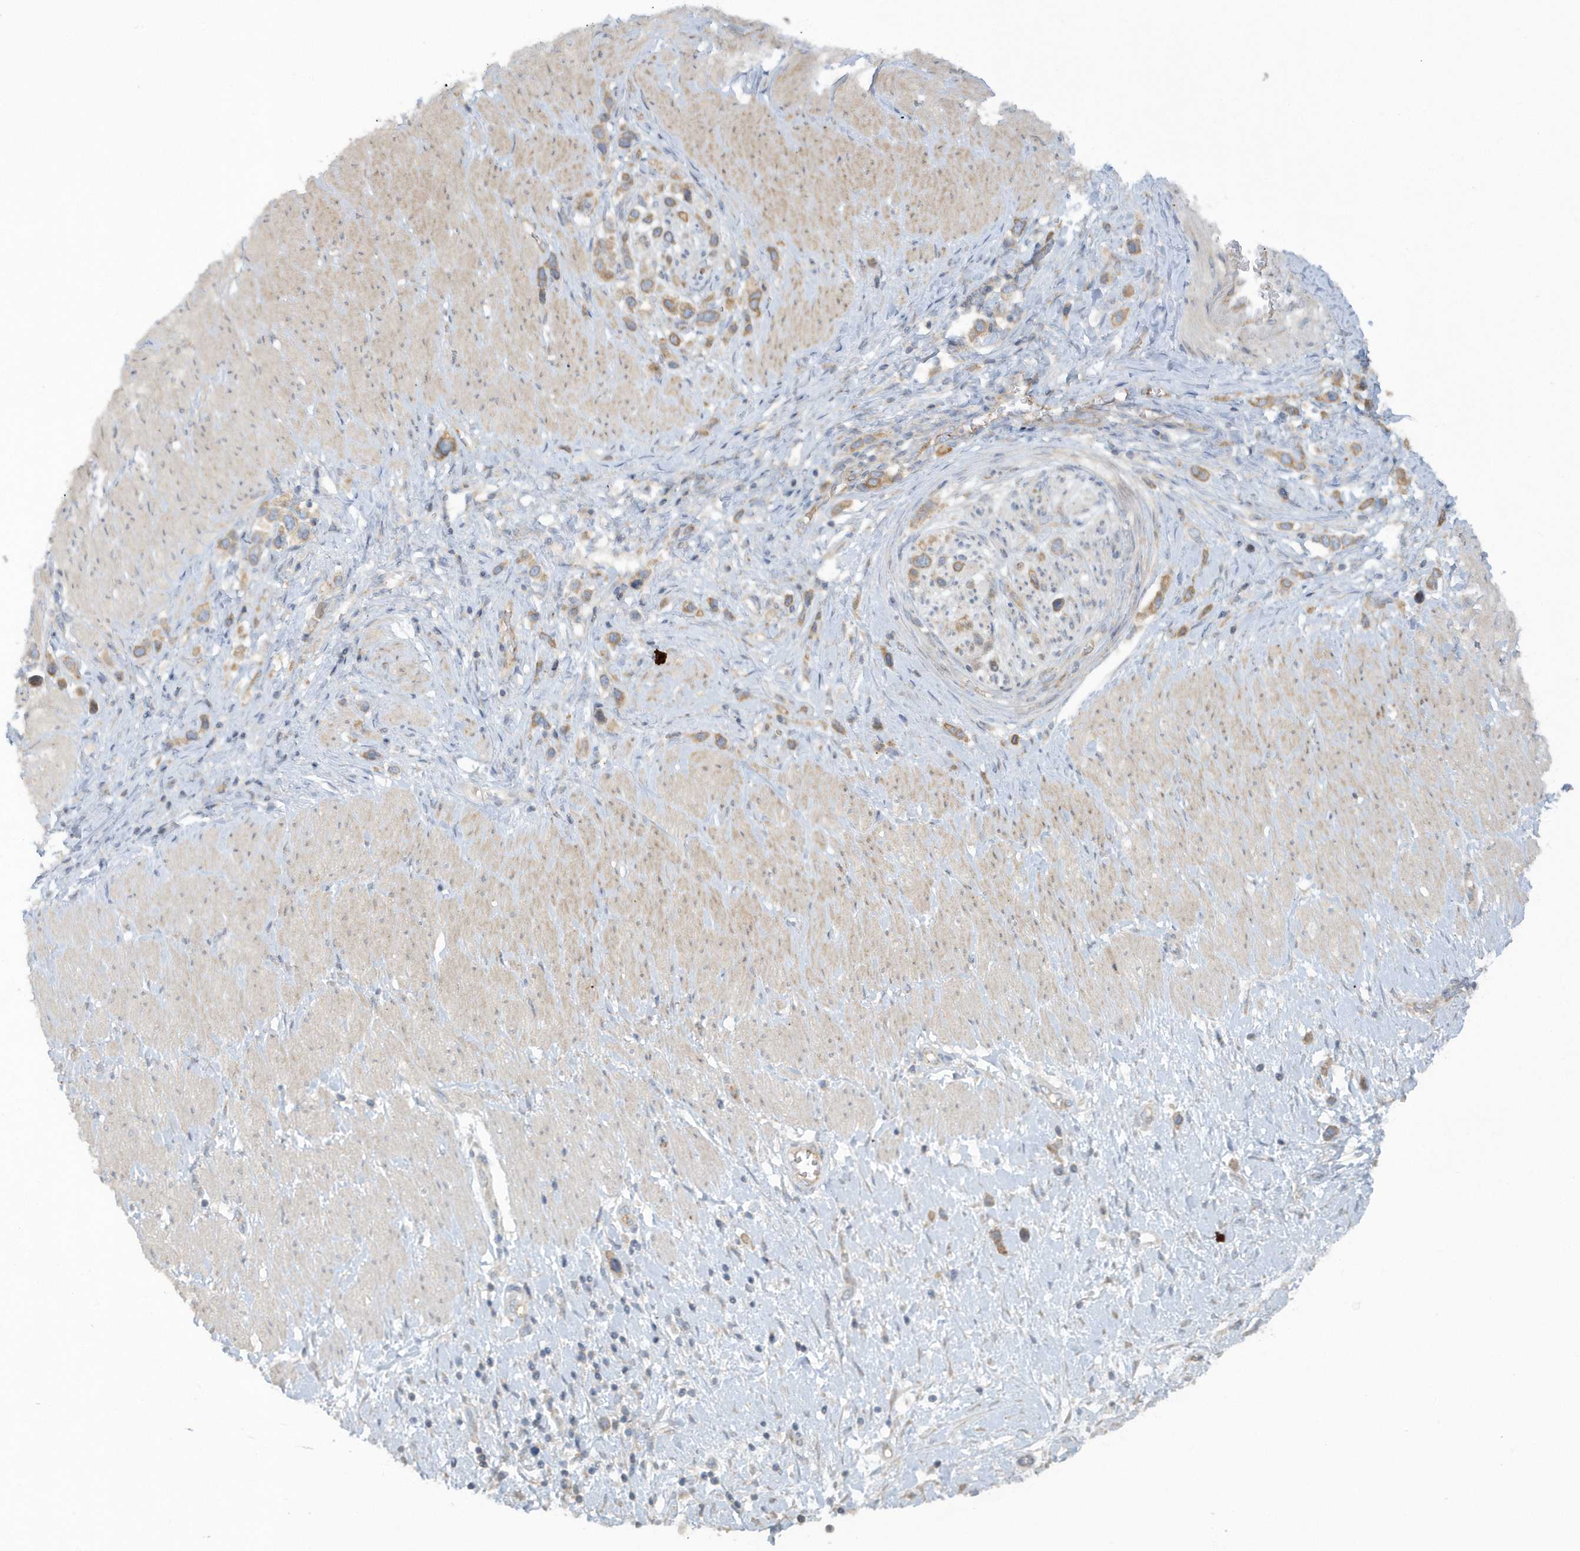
{"staining": {"intensity": "moderate", "quantity": ">75%", "location": "cytoplasmic/membranous"}, "tissue": "stomach cancer", "cell_type": "Tumor cells", "image_type": "cancer", "snomed": [{"axis": "morphology", "description": "Normal tissue, NOS"}, {"axis": "morphology", "description": "Adenocarcinoma, NOS"}, {"axis": "topography", "description": "Stomach, upper"}, {"axis": "topography", "description": "Stomach"}], "caption": "Human adenocarcinoma (stomach) stained for a protein (brown) shows moderate cytoplasmic/membranous positive positivity in approximately >75% of tumor cells.", "gene": "CNOT10", "patient": {"sex": "female", "age": 65}}